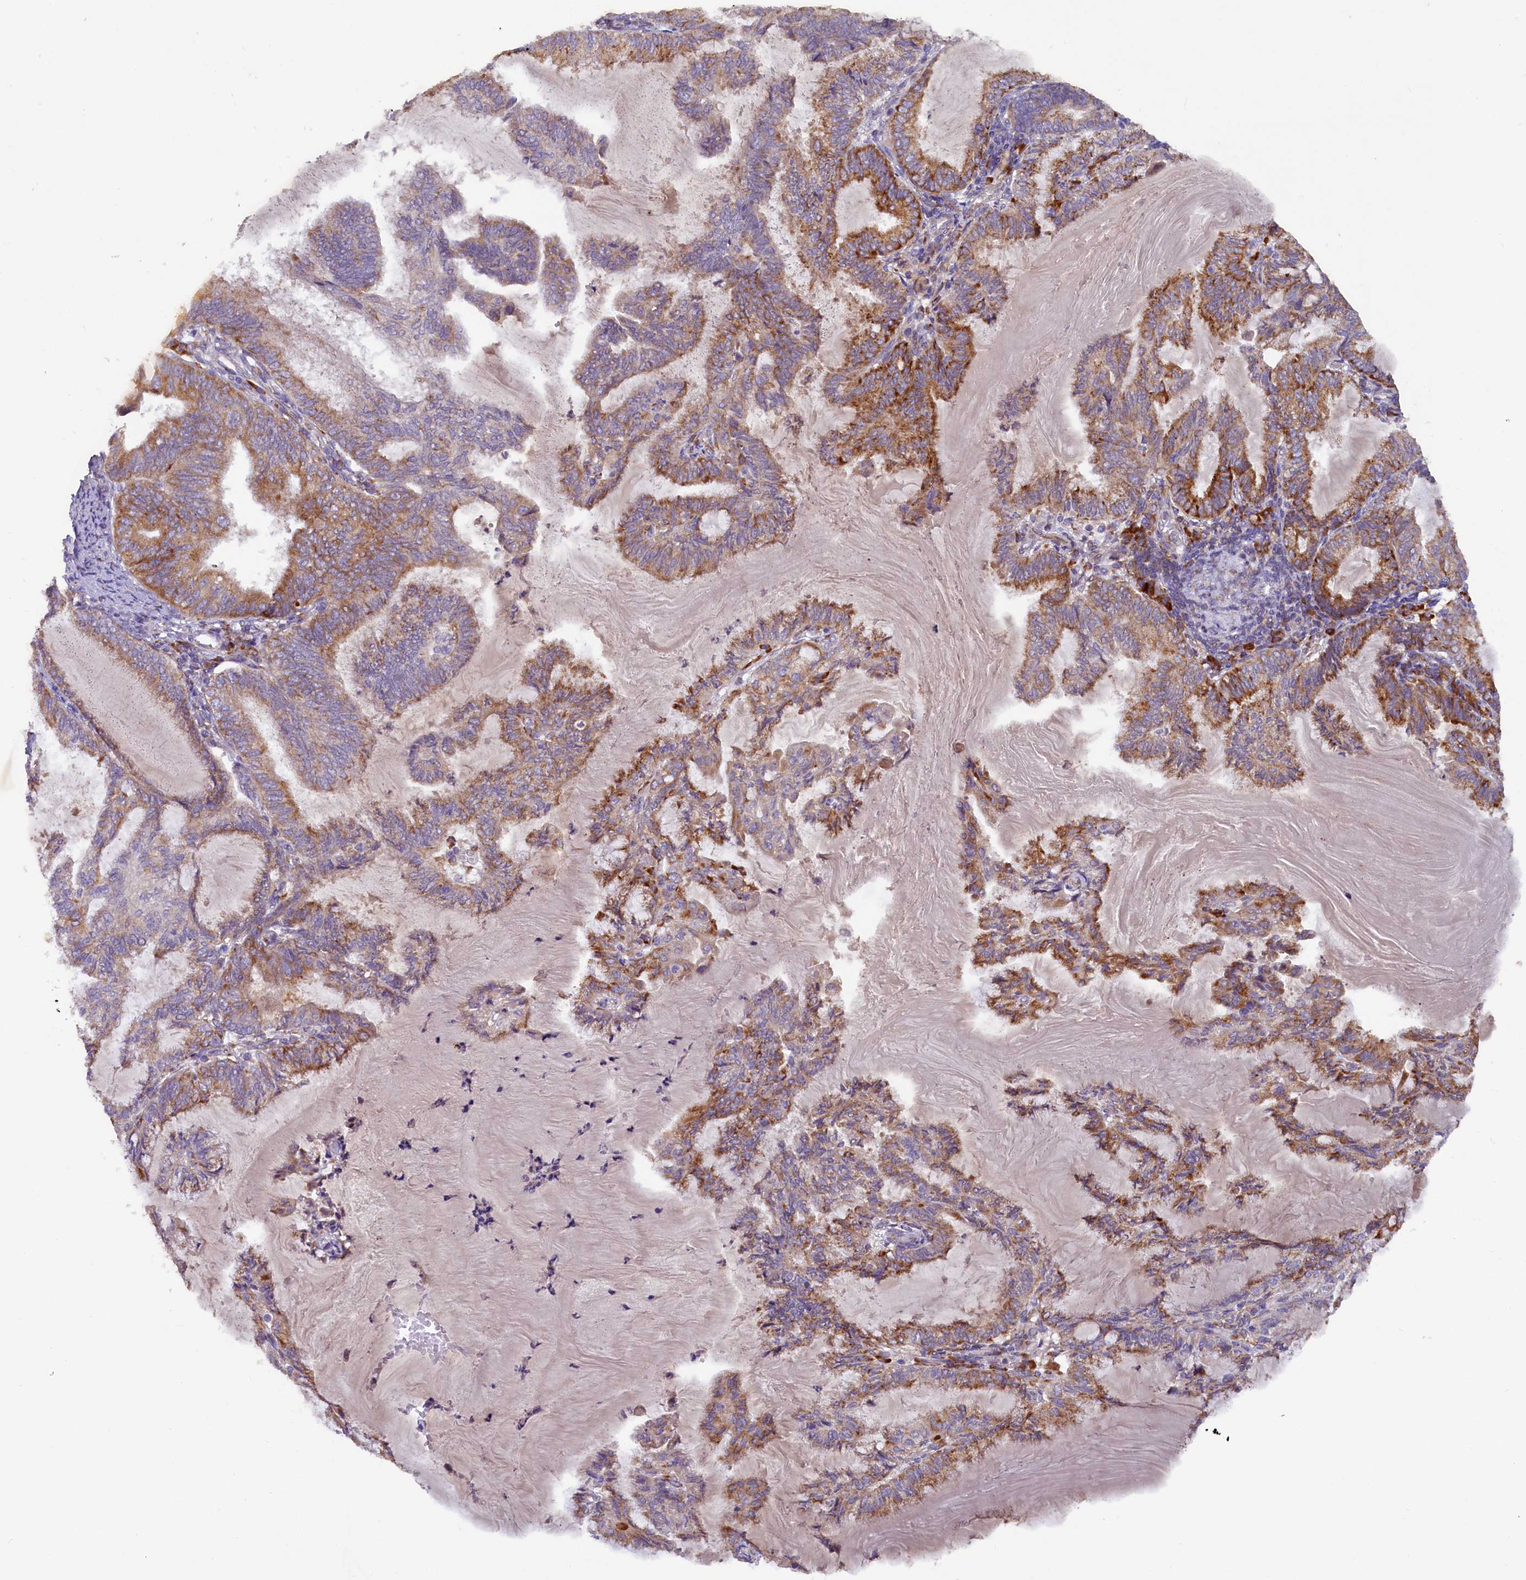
{"staining": {"intensity": "moderate", "quantity": ">75%", "location": "cytoplasmic/membranous"}, "tissue": "endometrial cancer", "cell_type": "Tumor cells", "image_type": "cancer", "snomed": [{"axis": "morphology", "description": "Adenocarcinoma, NOS"}, {"axis": "topography", "description": "Endometrium"}], "caption": "A micrograph showing moderate cytoplasmic/membranous expression in about >75% of tumor cells in endometrial adenocarcinoma, as visualized by brown immunohistochemical staining.", "gene": "SSC5D", "patient": {"sex": "female", "age": 86}}